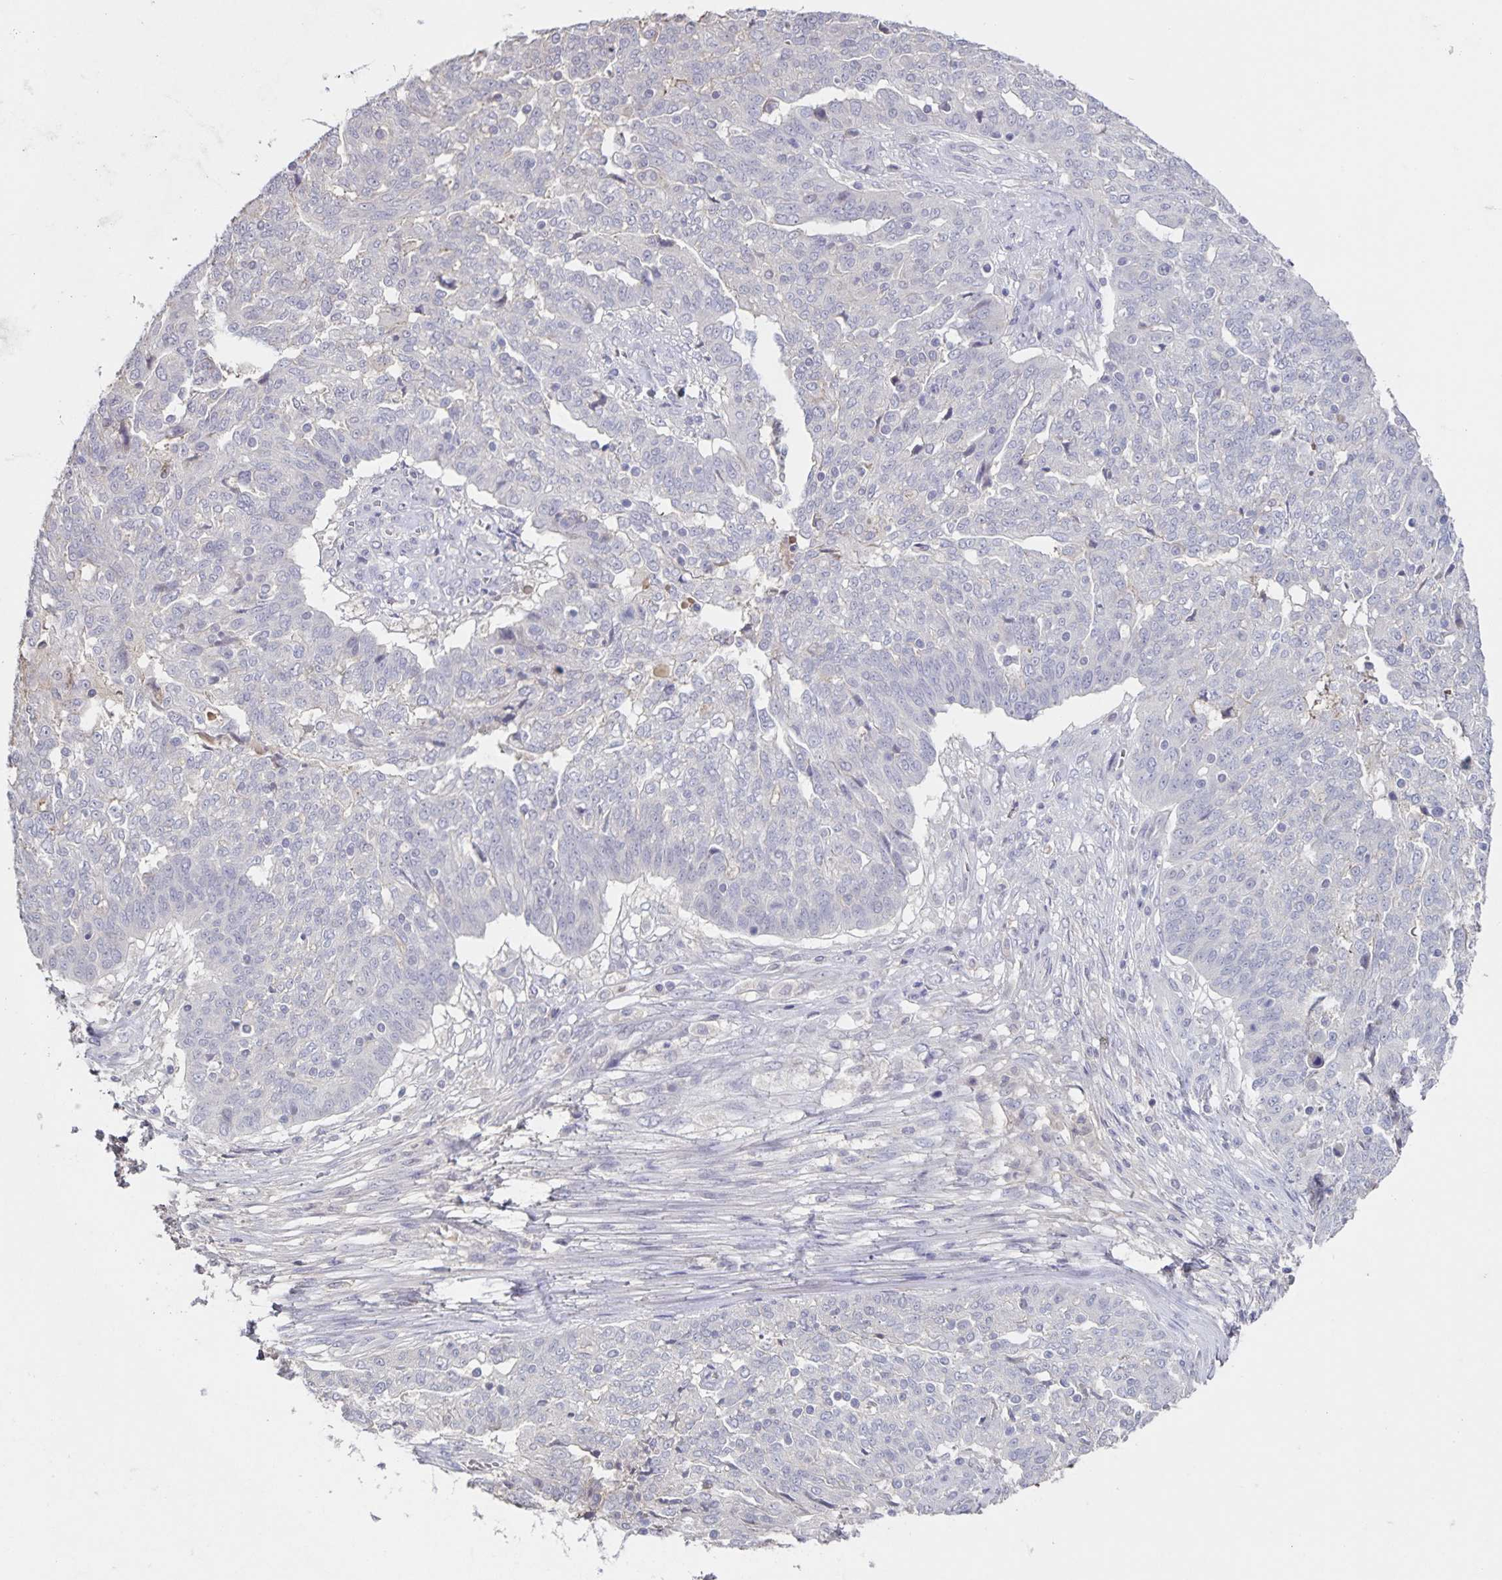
{"staining": {"intensity": "negative", "quantity": "none", "location": "none"}, "tissue": "ovarian cancer", "cell_type": "Tumor cells", "image_type": "cancer", "snomed": [{"axis": "morphology", "description": "Cystadenocarcinoma, serous, NOS"}, {"axis": "topography", "description": "Ovary"}], "caption": "Tumor cells show no significant staining in ovarian cancer.", "gene": "INSL5", "patient": {"sex": "female", "age": 67}}